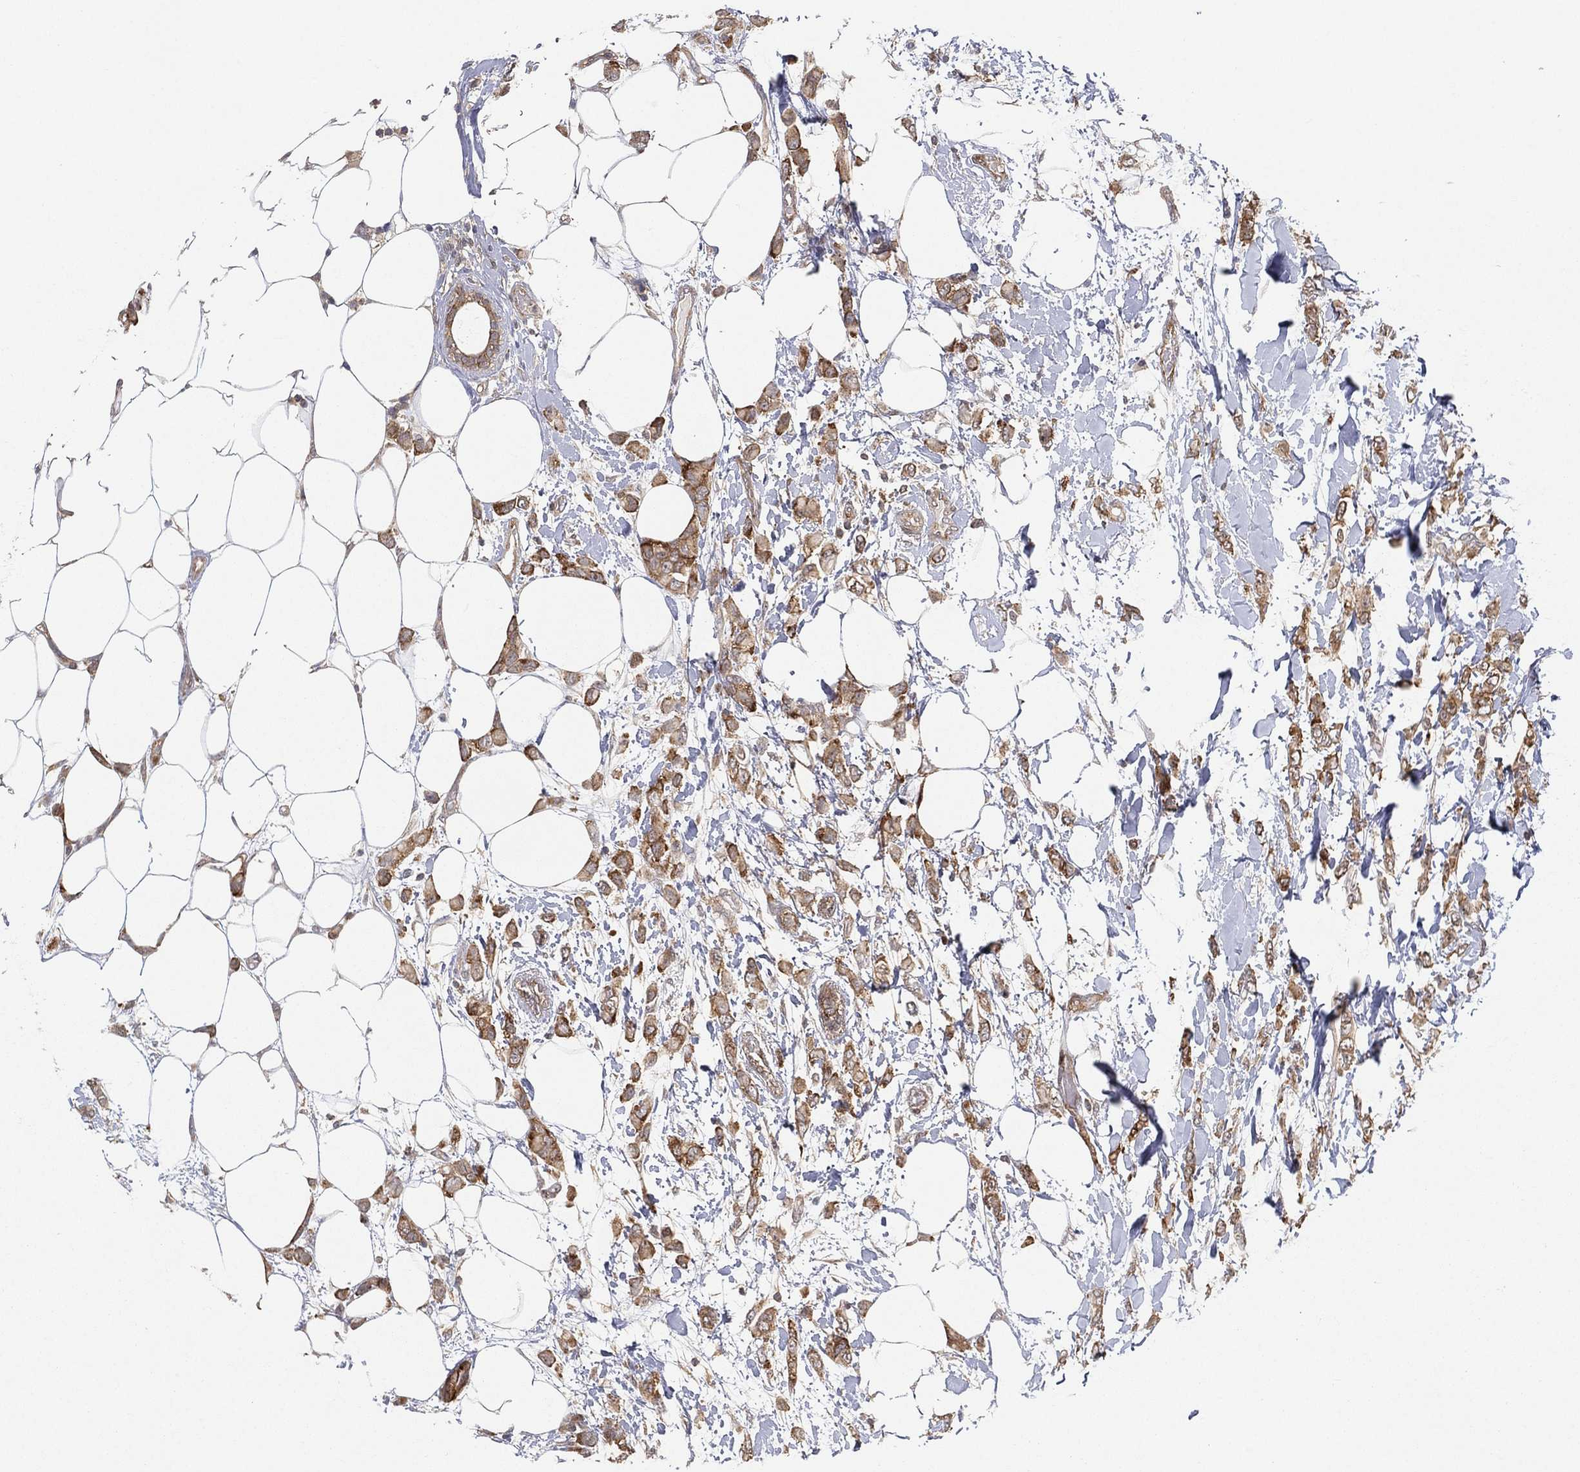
{"staining": {"intensity": "moderate", "quantity": ">75%", "location": "cytoplasmic/membranous"}, "tissue": "breast cancer", "cell_type": "Tumor cells", "image_type": "cancer", "snomed": [{"axis": "morphology", "description": "Lobular carcinoma"}, {"axis": "topography", "description": "Breast"}], "caption": "Immunohistochemical staining of lobular carcinoma (breast) reveals medium levels of moderate cytoplasmic/membranous staining in approximately >75% of tumor cells.", "gene": "TMTC4", "patient": {"sex": "female", "age": 66}}